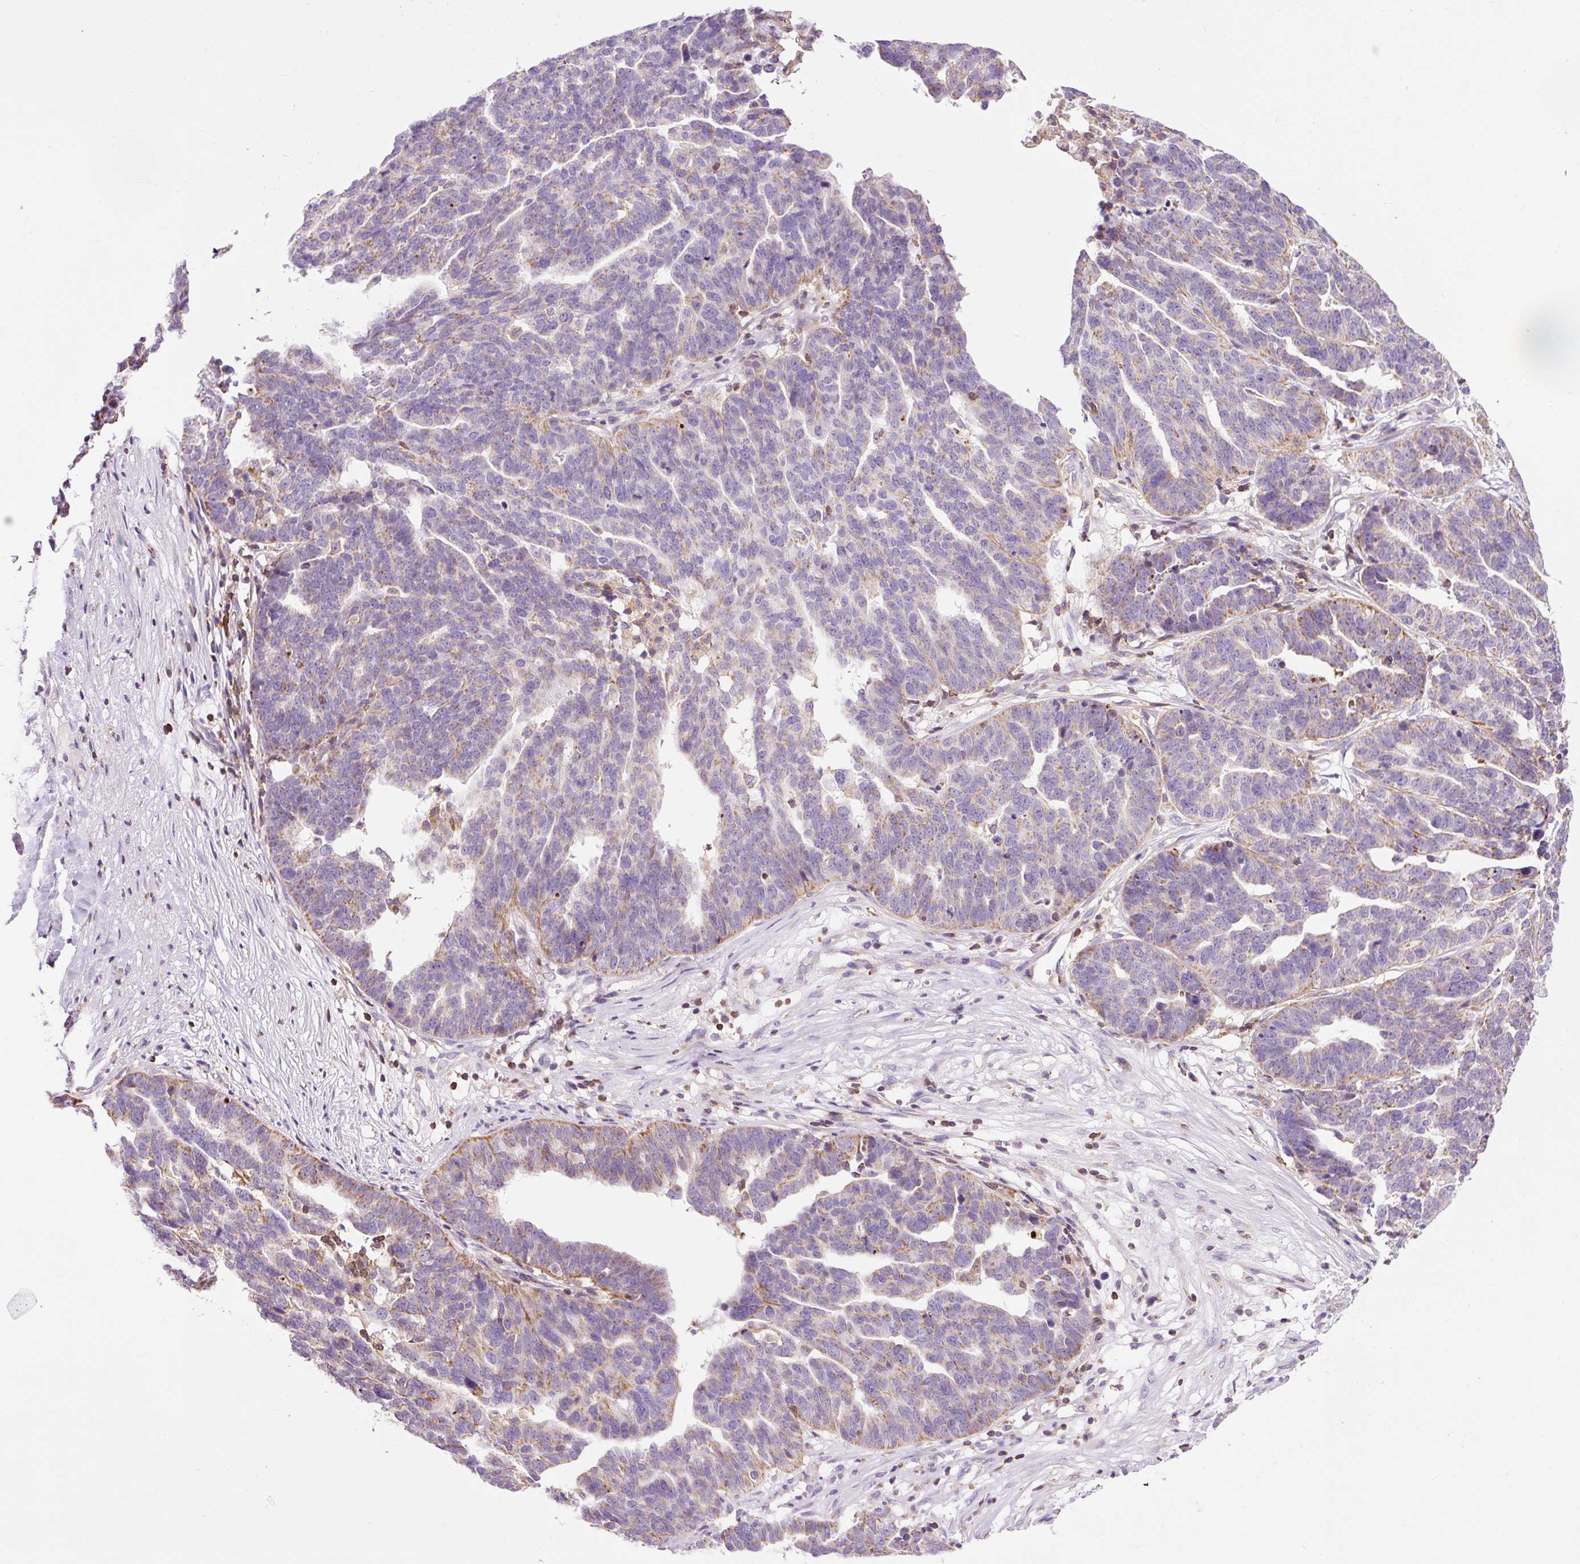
{"staining": {"intensity": "moderate", "quantity": "<25%", "location": "cytoplasmic/membranous"}, "tissue": "ovarian cancer", "cell_type": "Tumor cells", "image_type": "cancer", "snomed": [{"axis": "morphology", "description": "Cystadenocarcinoma, serous, NOS"}, {"axis": "topography", "description": "Ovary"}], "caption": "A photomicrograph of ovarian serous cystadenocarcinoma stained for a protein displays moderate cytoplasmic/membranous brown staining in tumor cells.", "gene": "CD83", "patient": {"sex": "female", "age": 59}}